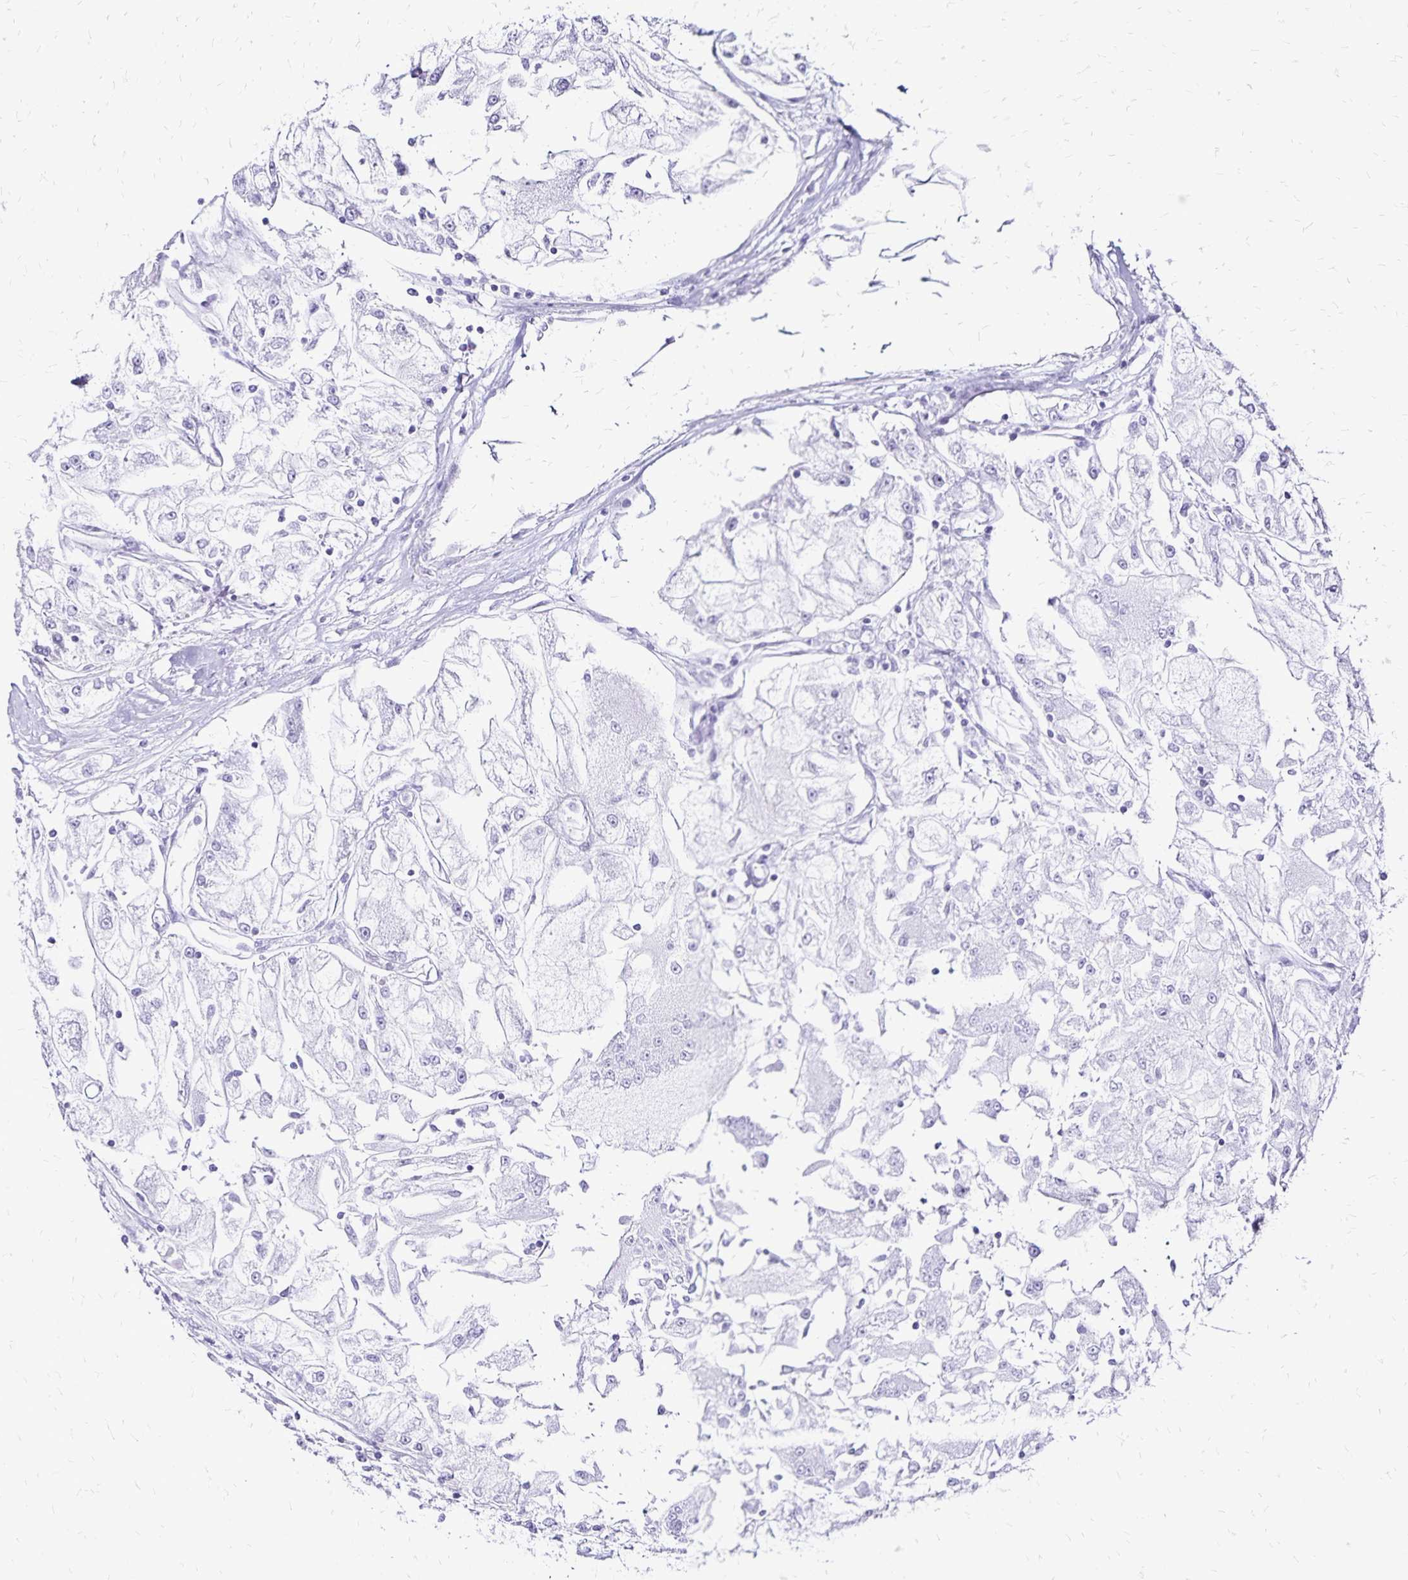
{"staining": {"intensity": "negative", "quantity": "none", "location": "none"}, "tissue": "renal cancer", "cell_type": "Tumor cells", "image_type": "cancer", "snomed": [{"axis": "morphology", "description": "Adenocarcinoma, NOS"}, {"axis": "topography", "description": "Kidney"}], "caption": "DAB (3,3'-diaminobenzidine) immunohistochemical staining of human renal cancer (adenocarcinoma) displays no significant positivity in tumor cells.", "gene": "LIN28B", "patient": {"sex": "female", "age": 72}}